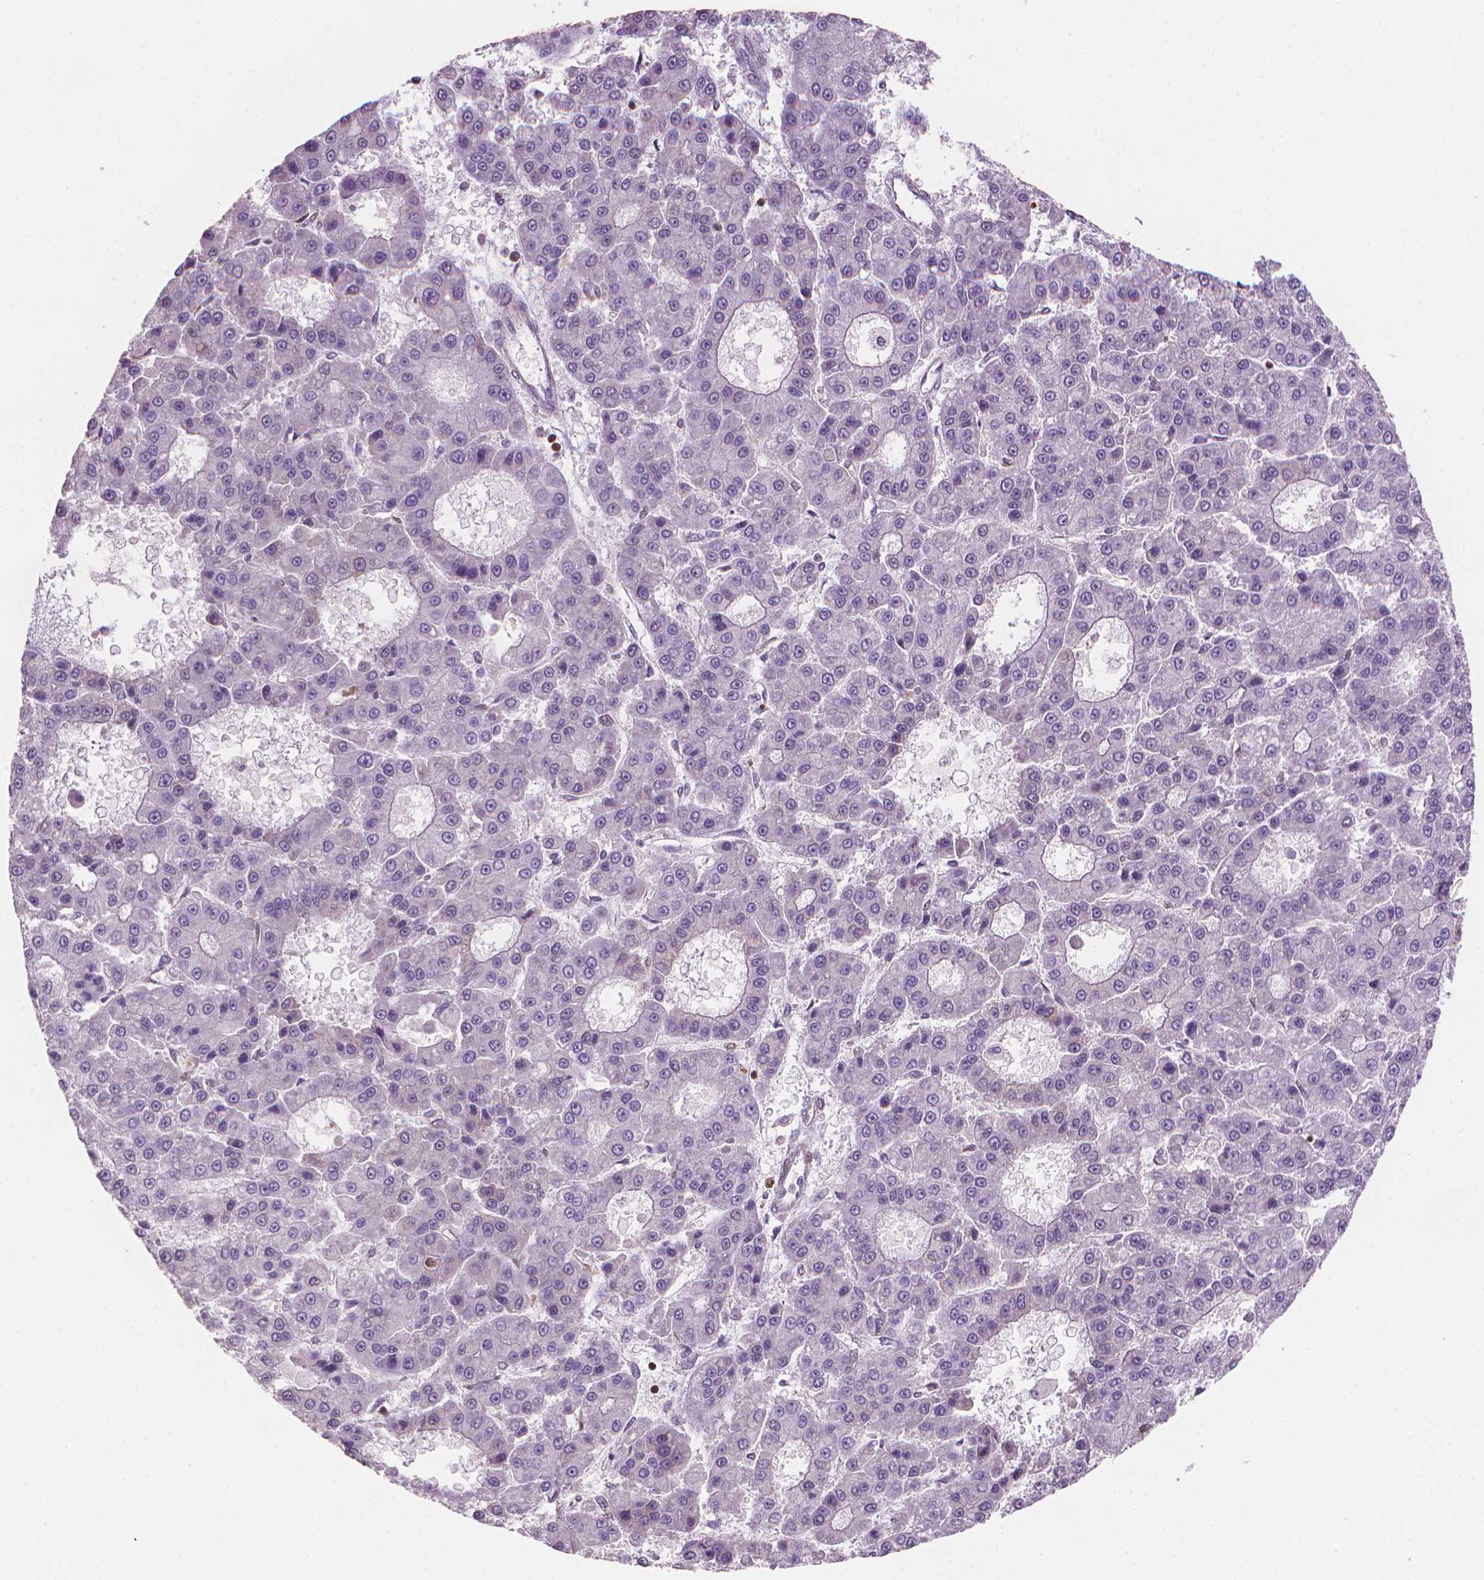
{"staining": {"intensity": "negative", "quantity": "none", "location": "none"}, "tissue": "liver cancer", "cell_type": "Tumor cells", "image_type": "cancer", "snomed": [{"axis": "morphology", "description": "Carcinoma, Hepatocellular, NOS"}, {"axis": "topography", "description": "Liver"}], "caption": "Histopathology image shows no protein positivity in tumor cells of liver hepatocellular carcinoma tissue. Nuclei are stained in blue.", "gene": "BCL2", "patient": {"sex": "male", "age": 70}}